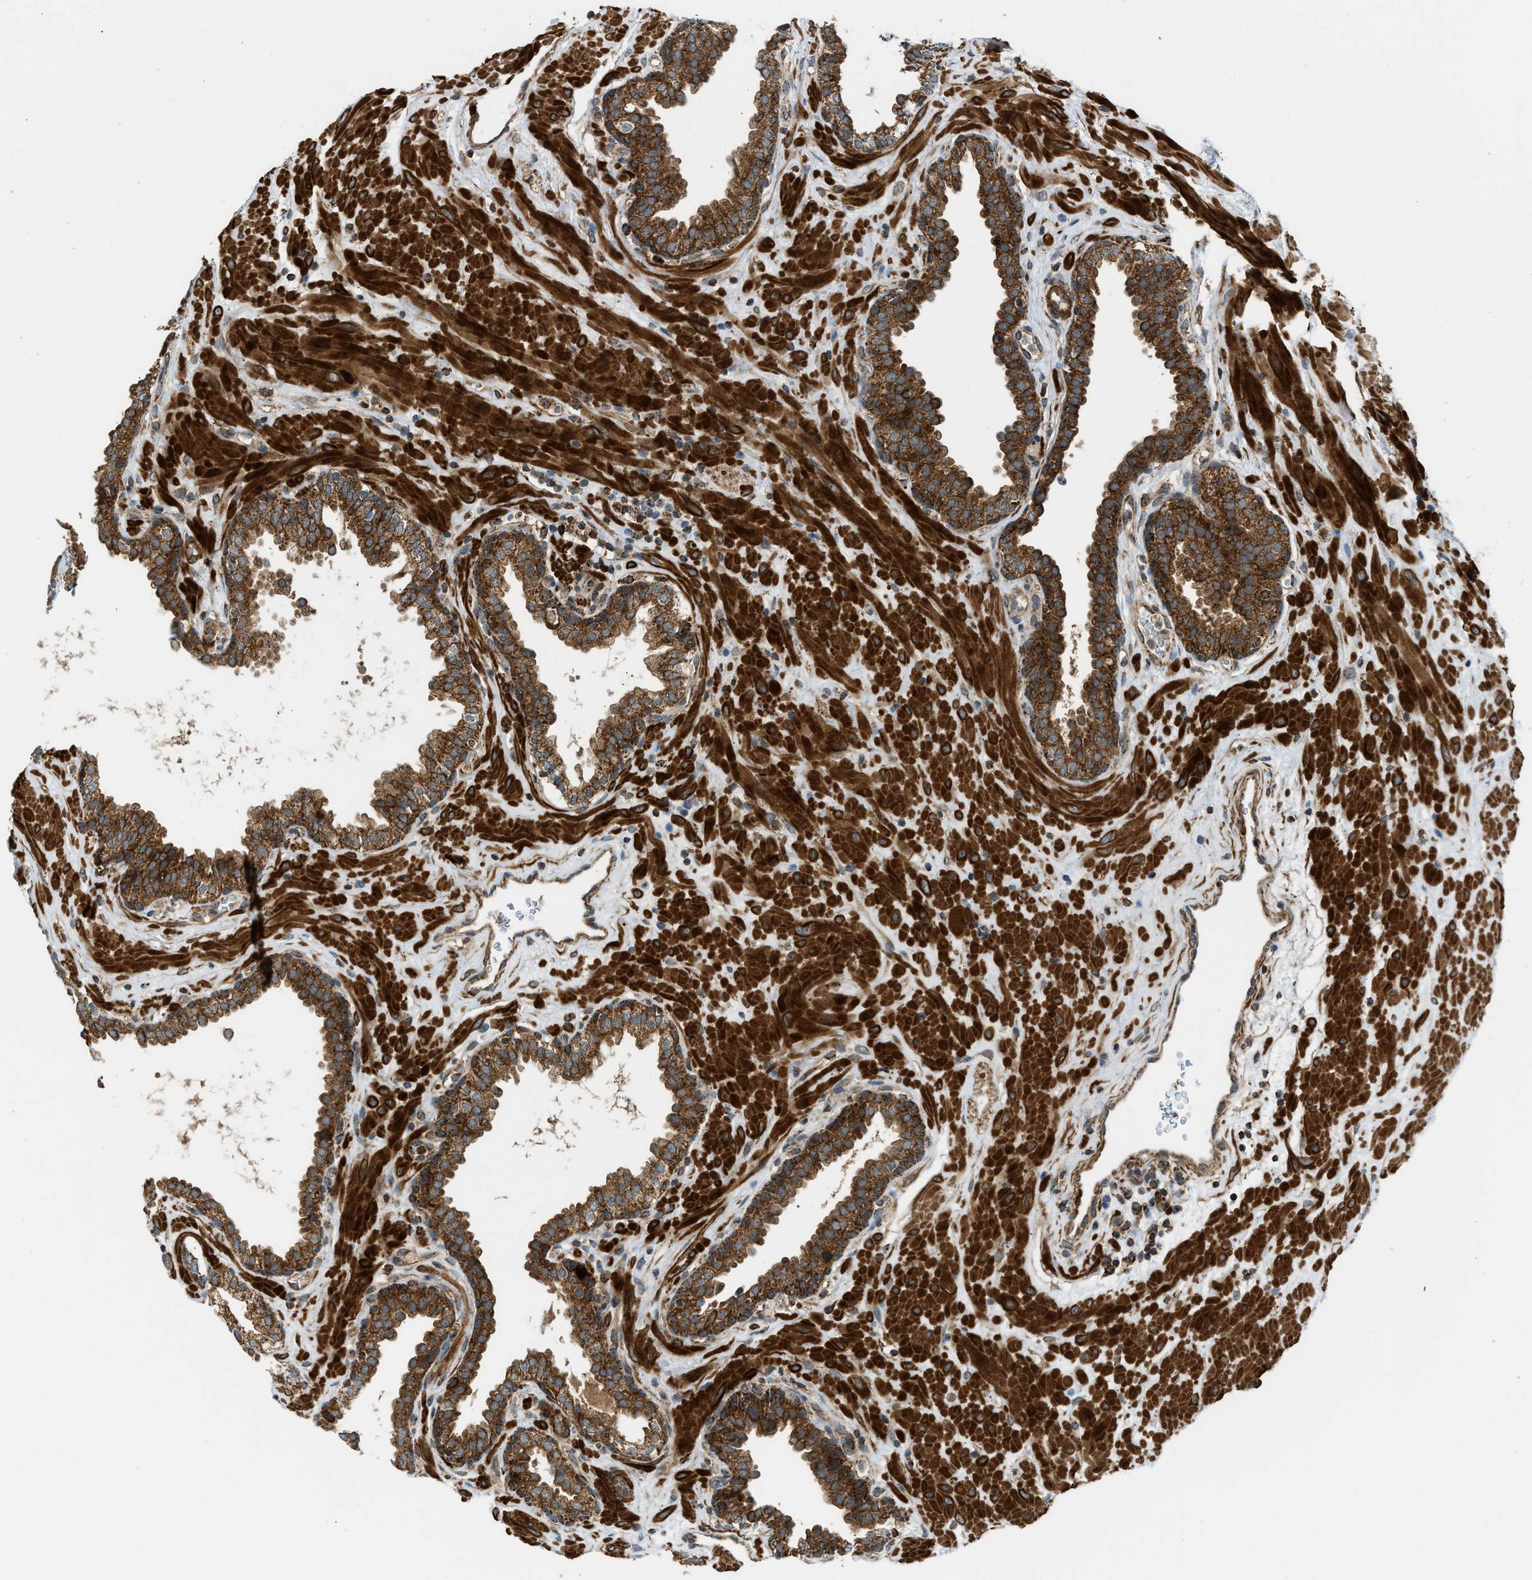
{"staining": {"intensity": "strong", "quantity": ">75%", "location": "cytoplasmic/membranous"}, "tissue": "prostate", "cell_type": "Glandular cells", "image_type": "normal", "snomed": [{"axis": "morphology", "description": "Normal tissue, NOS"}, {"axis": "topography", "description": "Prostate"}], "caption": "IHC (DAB (3,3'-diaminobenzidine)) staining of unremarkable prostate shows strong cytoplasmic/membranous protein positivity in approximately >75% of glandular cells.", "gene": "SESN2", "patient": {"sex": "male", "age": 51}}